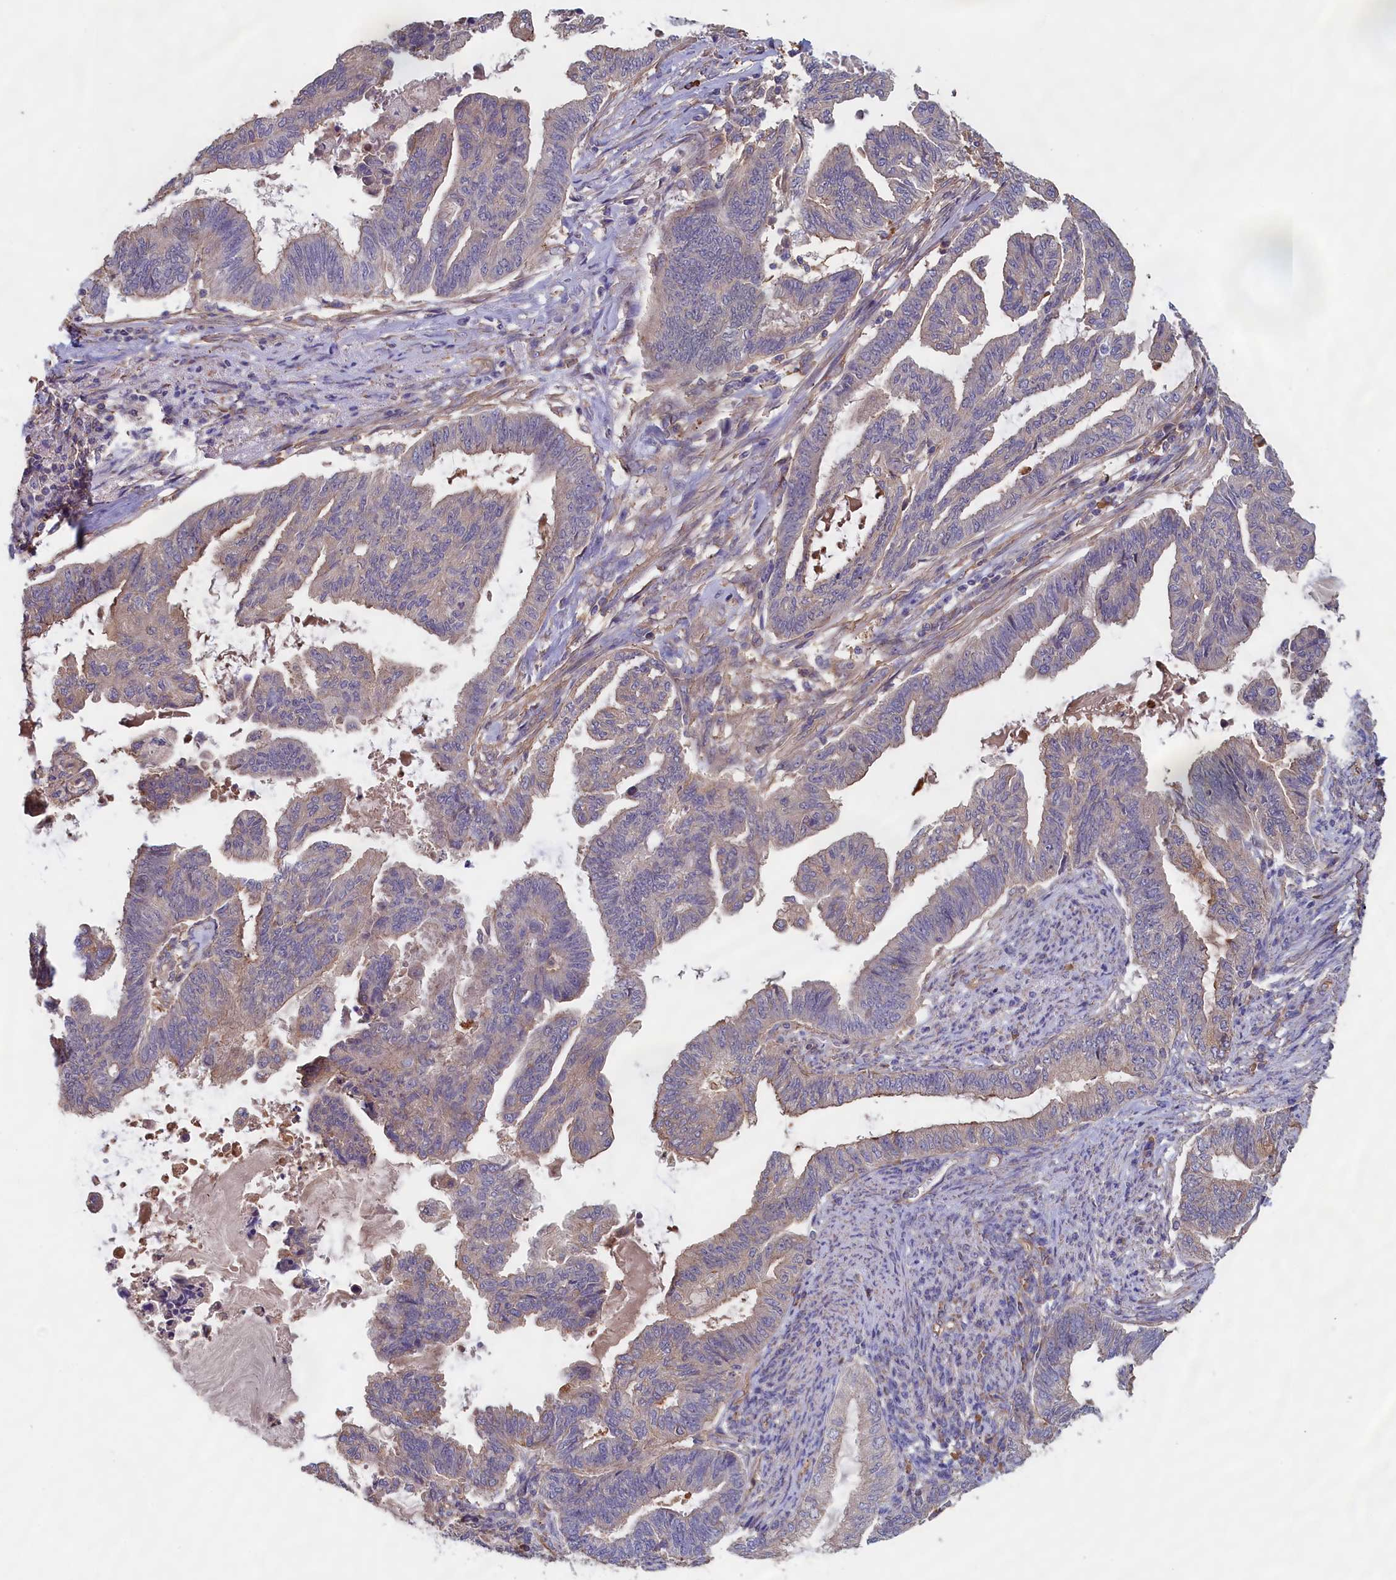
{"staining": {"intensity": "weak", "quantity": "<25%", "location": "cytoplasmic/membranous"}, "tissue": "endometrial cancer", "cell_type": "Tumor cells", "image_type": "cancer", "snomed": [{"axis": "morphology", "description": "Adenocarcinoma, NOS"}, {"axis": "topography", "description": "Endometrium"}], "caption": "Immunohistochemical staining of human endometrial cancer demonstrates no significant staining in tumor cells.", "gene": "ANKRD2", "patient": {"sex": "female", "age": 86}}